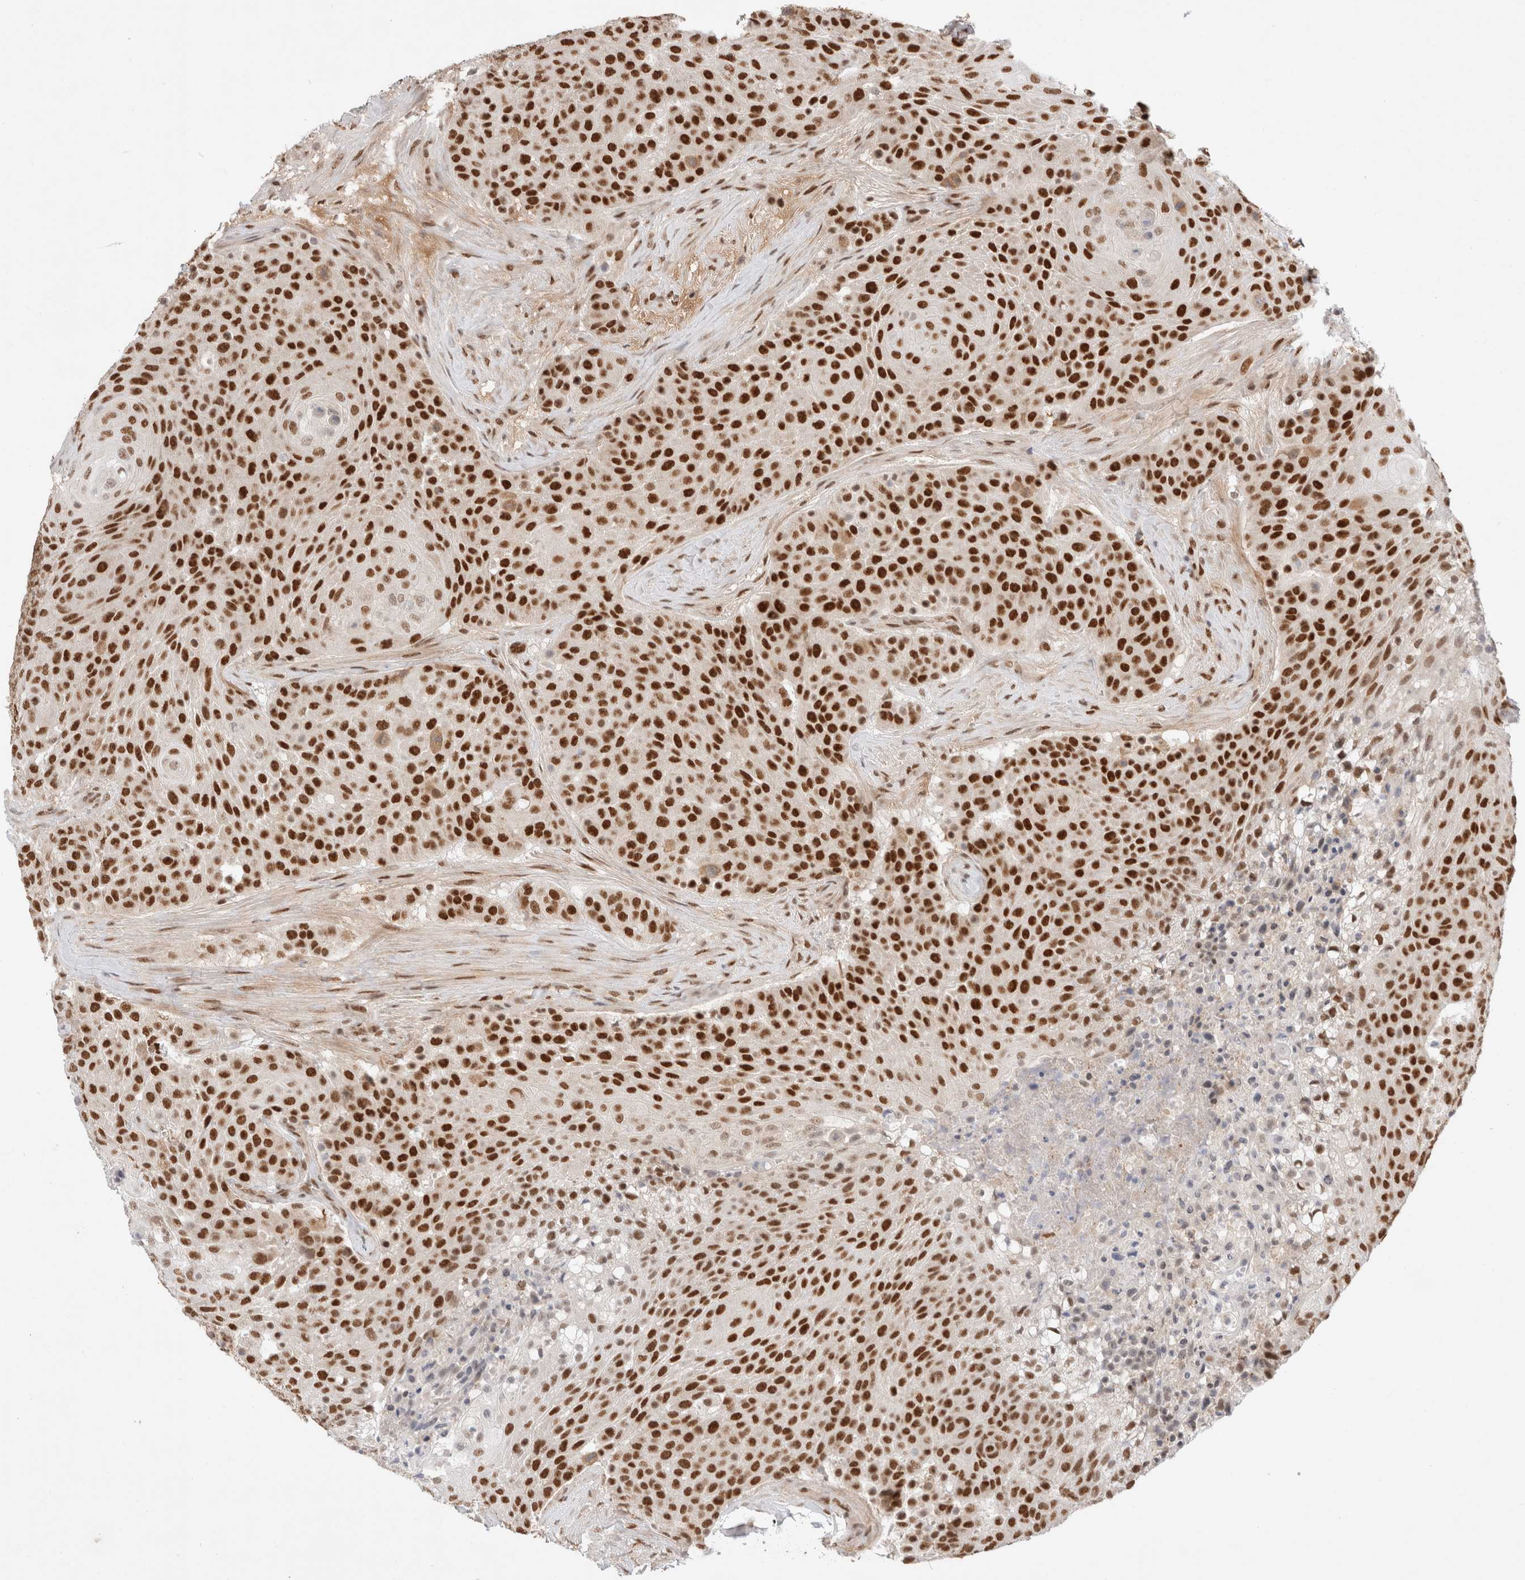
{"staining": {"intensity": "strong", "quantity": ">75%", "location": "nuclear"}, "tissue": "urothelial cancer", "cell_type": "Tumor cells", "image_type": "cancer", "snomed": [{"axis": "morphology", "description": "Urothelial carcinoma, High grade"}, {"axis": "topography", "description": "Urinary bladder"}], "caption": "Urothelial carcinoma (high-grade) was stained to show a protein in brown. There is high levels of strong nuclear expression in approximately >75% of tumor cells.", "gene": "GTF2I", "patient": {"sex": "female", "age": 63}}